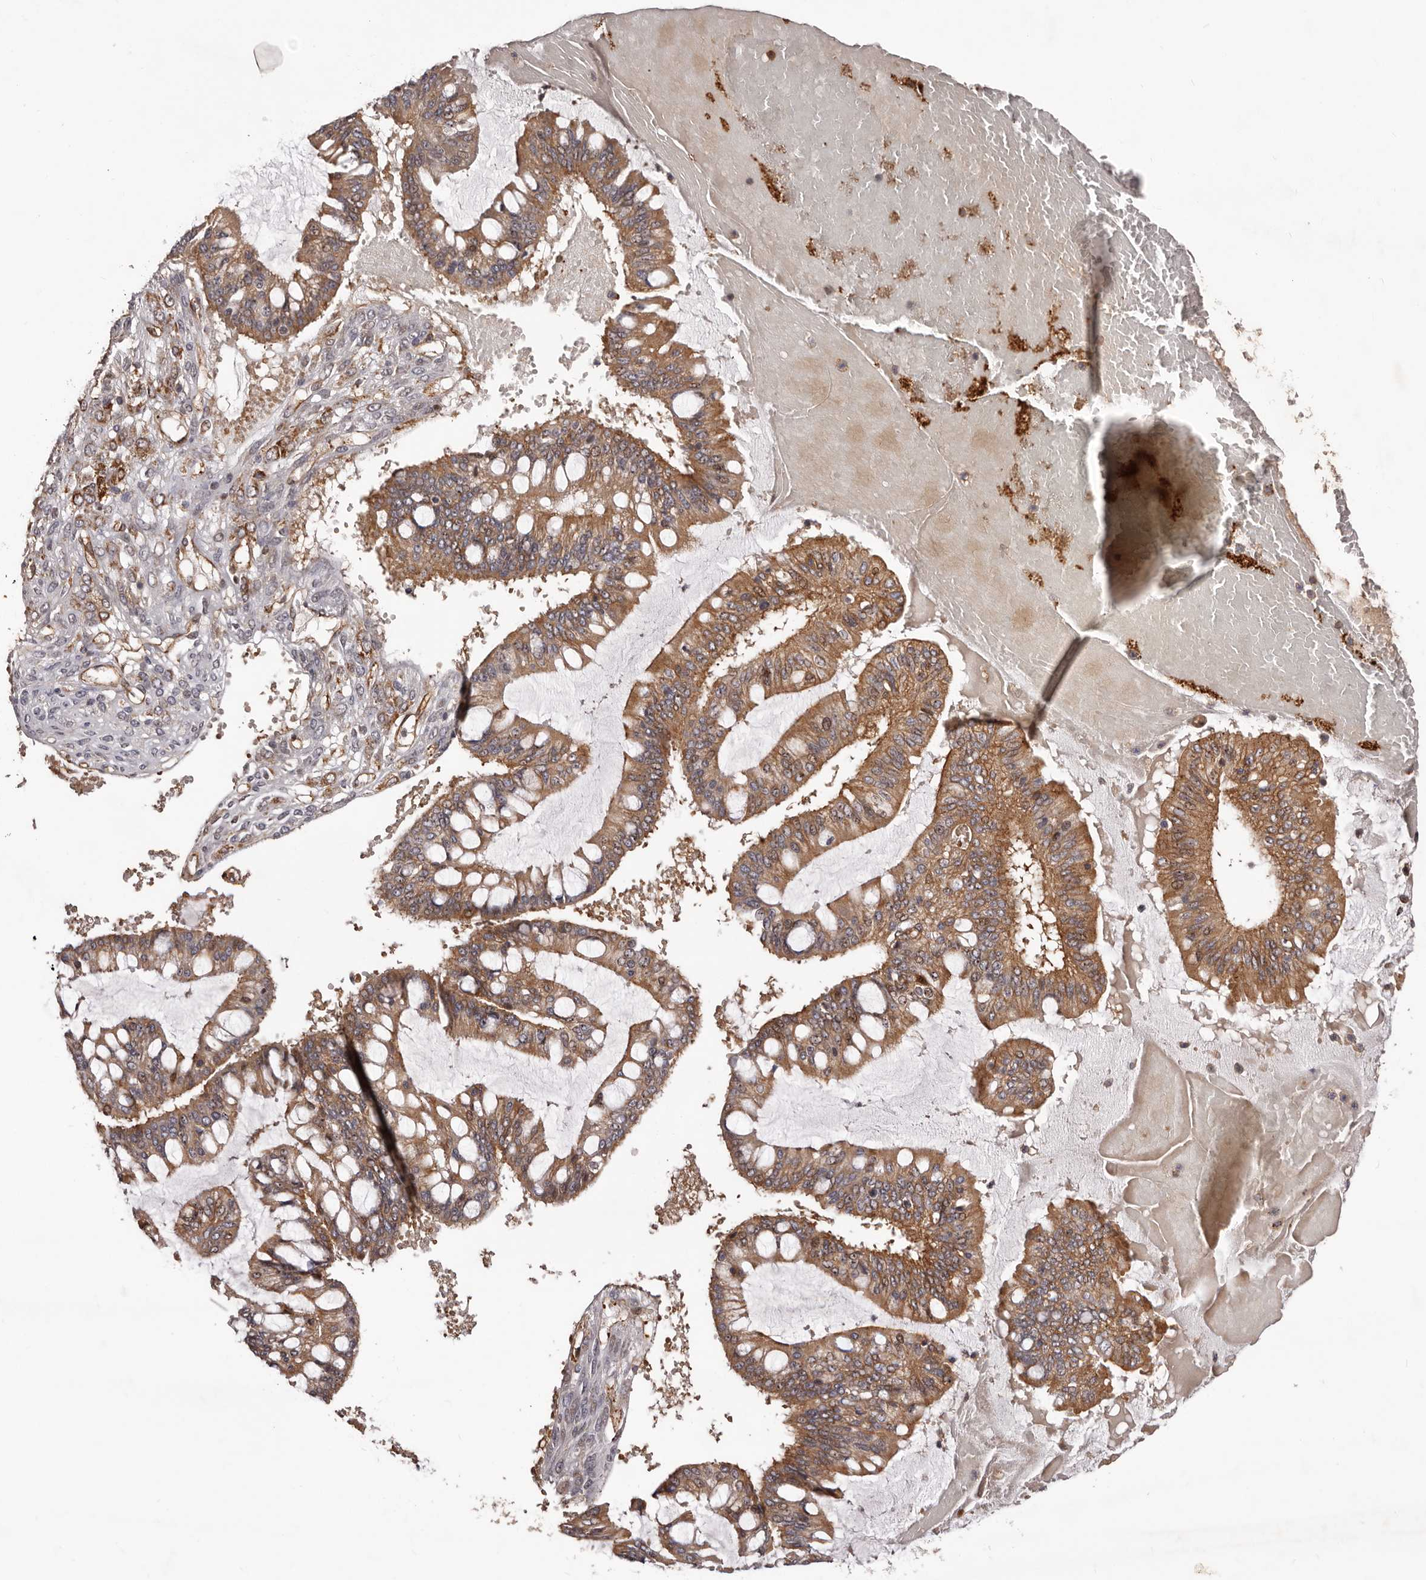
{"staining": {"intensity": "moderate", "quantity": ">75%", "location": "cytoplasmic/membranous"}, "tissue": "ovarian cancer", "cell_type": "Tumor cells", "image_type": "cancer", "snomed": [{"axis": "morphology", "description": "Cystadenocarcinoma, mucinous, NOS"}, {"axis": "topography", "description": "Ovary"}], "caption": "This is a histology image of IHC staining of ovarian cancer (mucinous cystadenocarcinoma), which shows moderate expression in the cytoplasmic/membranous of tumor cells.", "gene": "GTPBP1", "patient": {"sex": "female", "age": 73}}